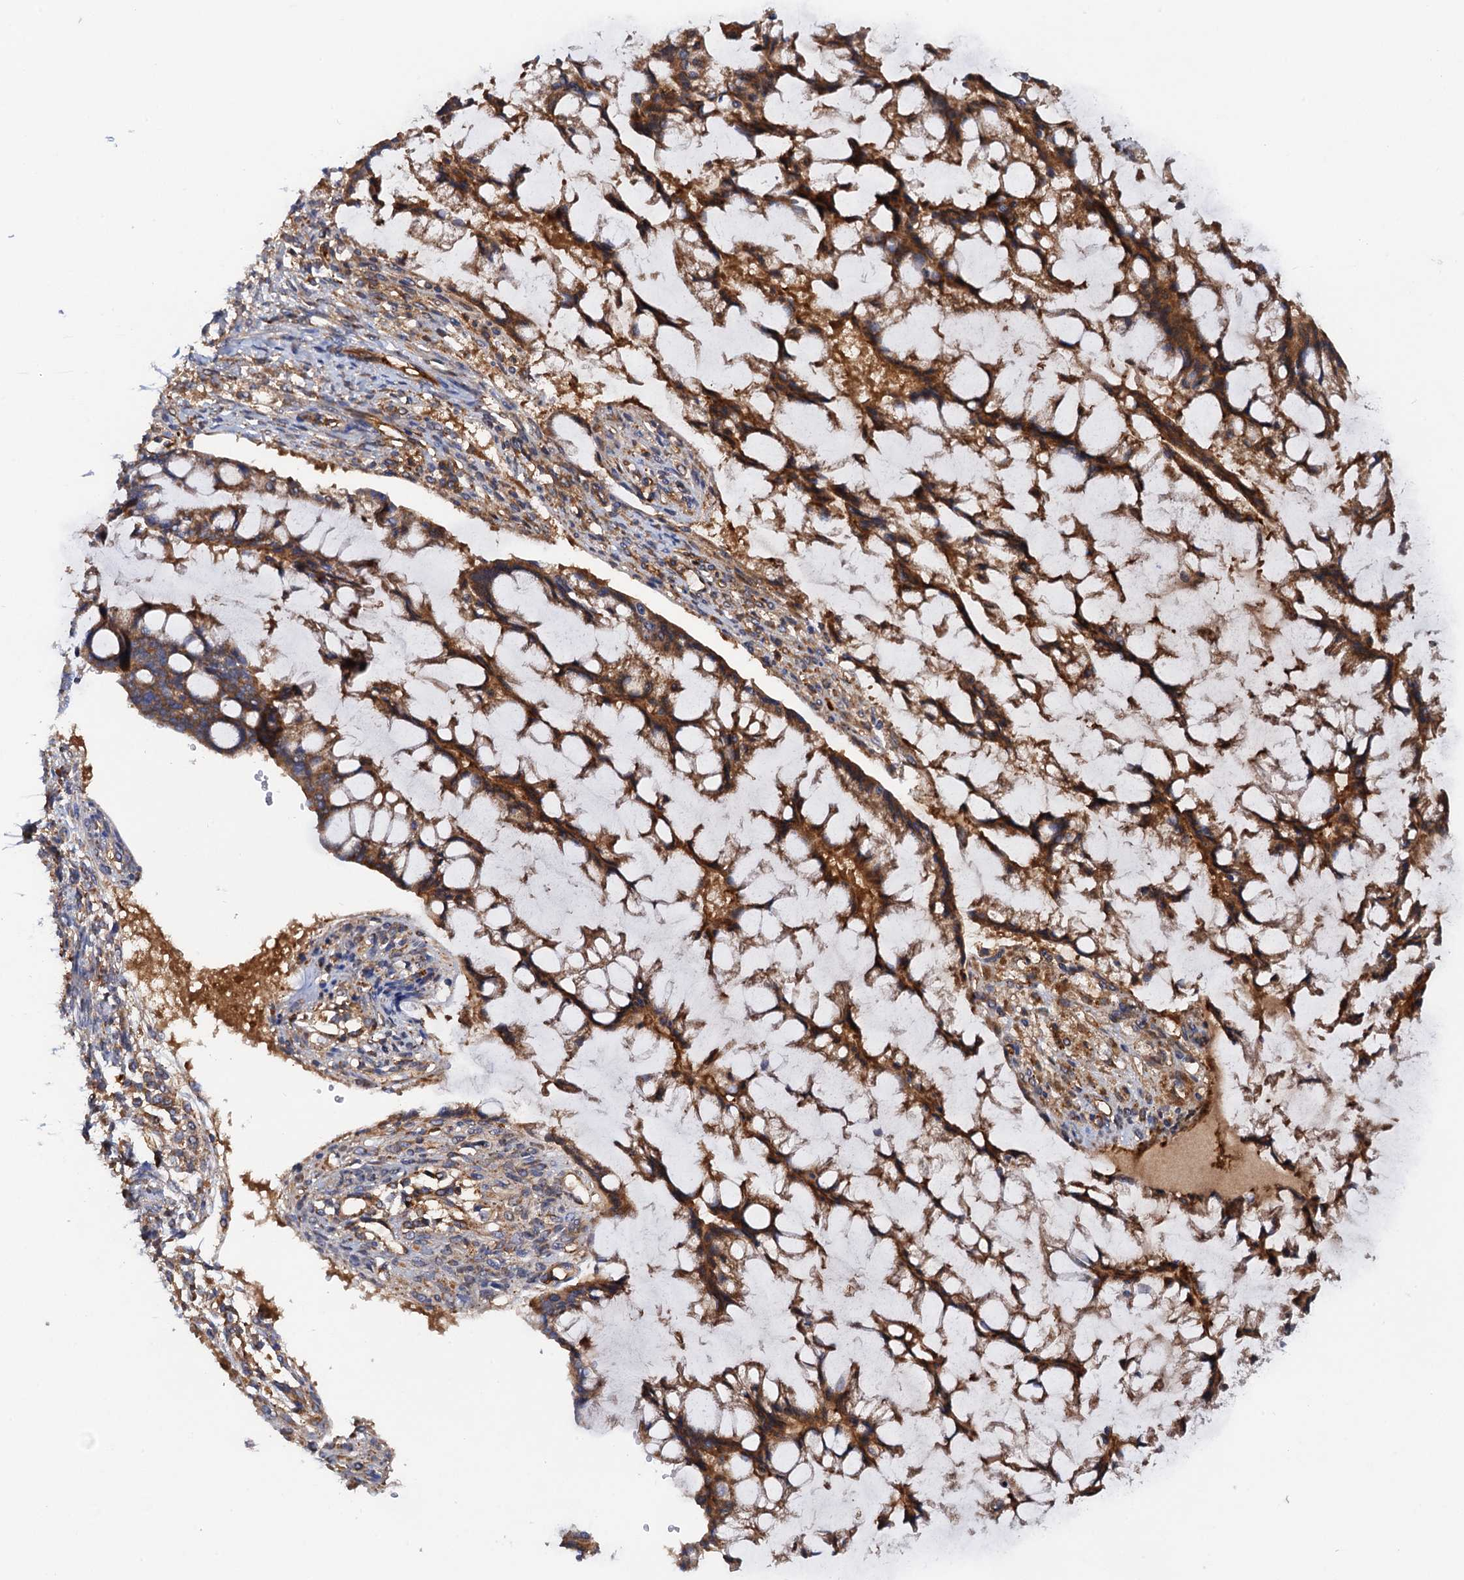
{"staining": {"intensity": "strong", "quantity": ">75%", "location": "cytoplasmic/membranous"}, "tissue": "ovarian cancer", "cell_type": "Tumor cells", "image_type": "cancer", "snomed": [{"axis": "morphology", "description": "Cystadenocarcinoma, mucinous, NOS"}, {"axis": "topography", "description": "Ovary"}], "caption": "Immunohistochemical staining of human ovarian mucinous cystadenocarcinoma exhibits high levels of strong cytoplasmic/membranous positivity in approximately >75% of tumor cells. Nuclei are stained in blue.", "gene": "MRPL48", "patient": {"sex": "female", "age": 73}}